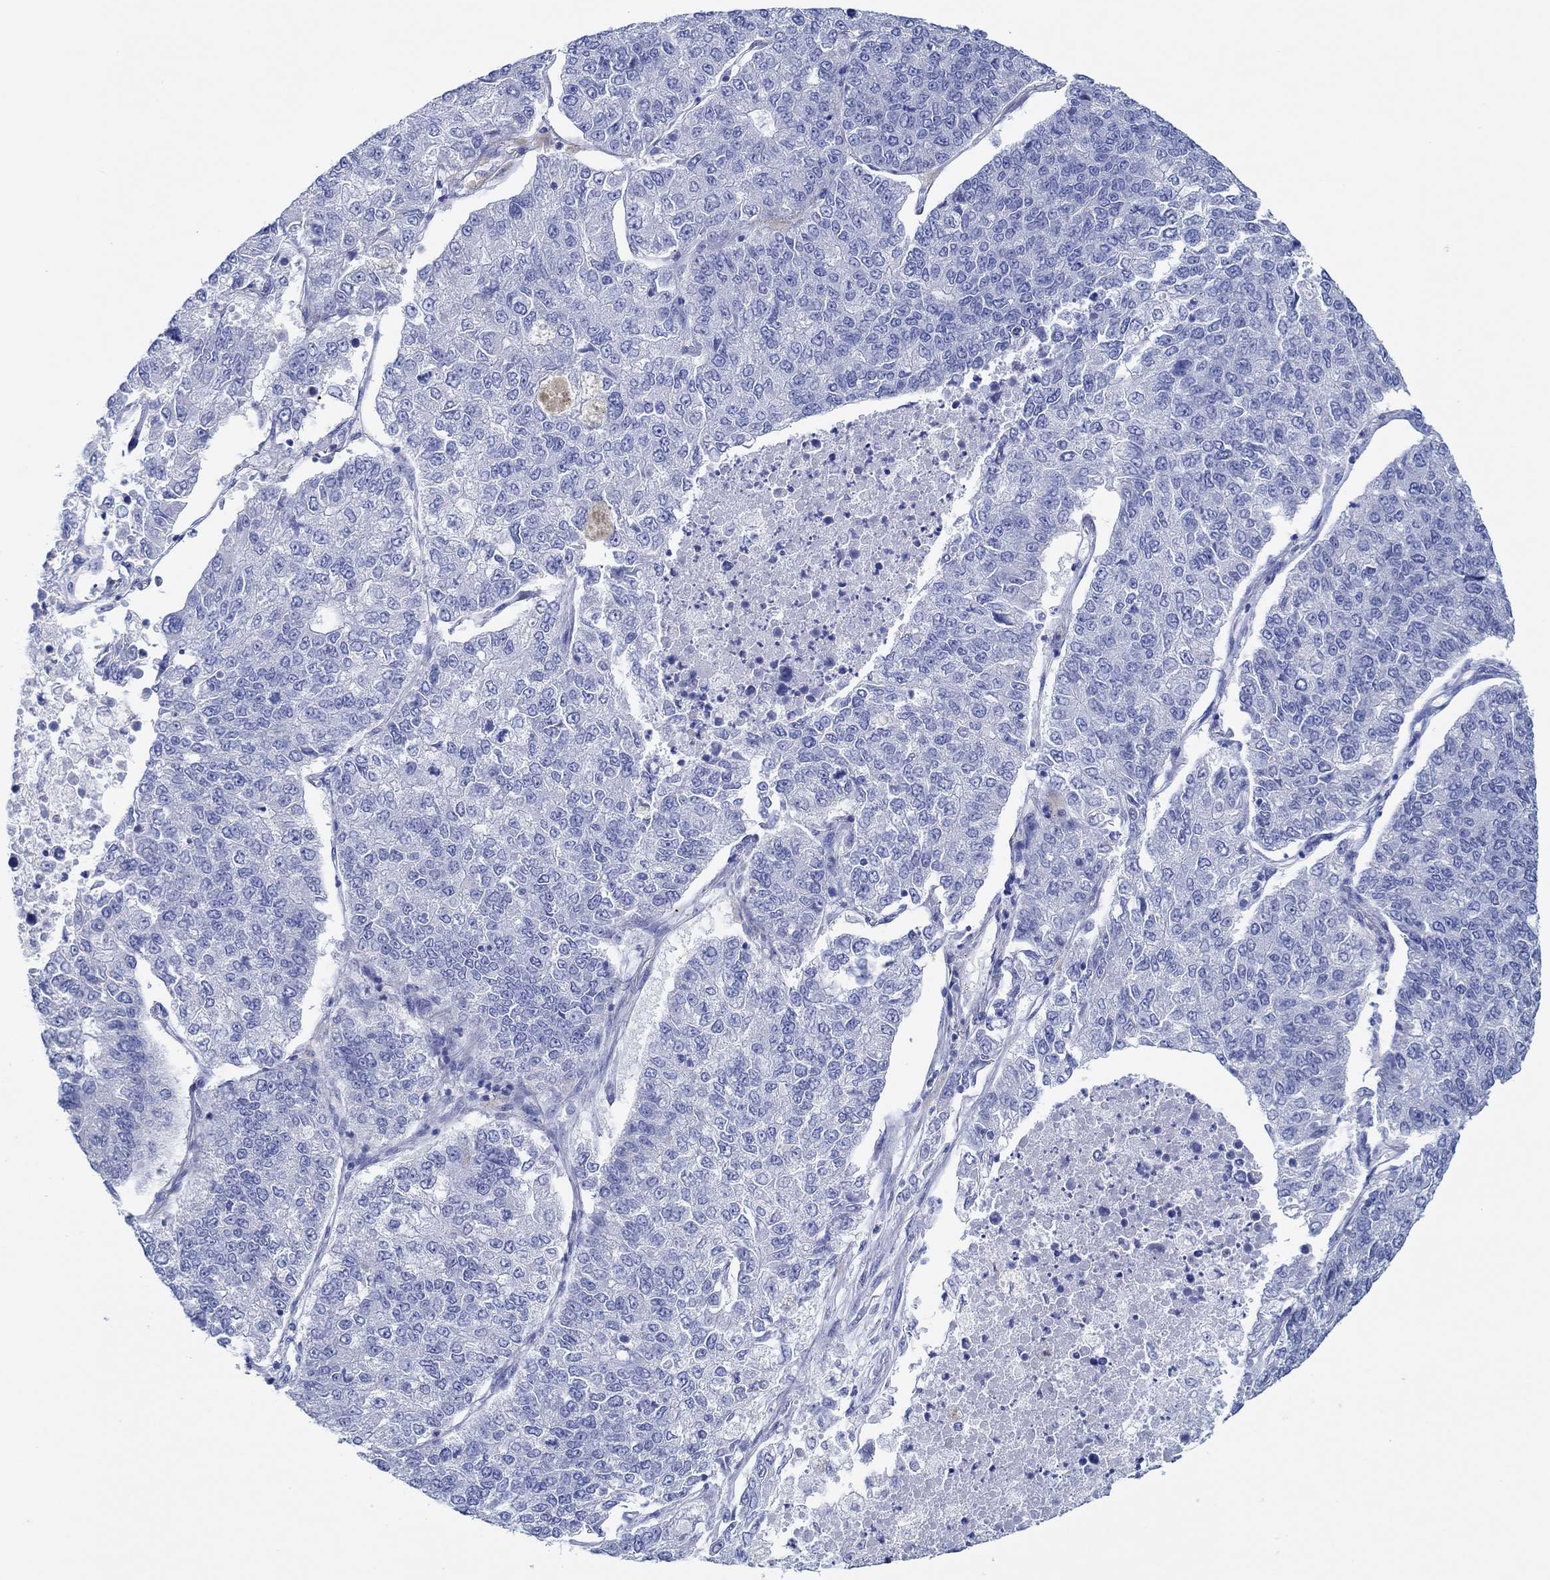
{"staining": {"intensity": "negative", "quantity": "none", "location": "none"}, "tissue": "lung cancer", "cell_type": "Tumor cells", "image_type": "cancer", "snomed": [{"axis": "morphology", "description": "Adenocarcinoma, NOS"}, {"axis": "topography", "description": "Lung"}], "caption": "High power microscopy micrograph of an immunohistochemistry photomicrograph of lung cancer (adenocarcinoma), revealing no significant staining in tumor cells. The staining is performed using DAB brown chromogen with nuclei counter-stained in using hematoxylin.", "gene": "IGFBP6", "patient": {"sex": "male", "age": 49}}